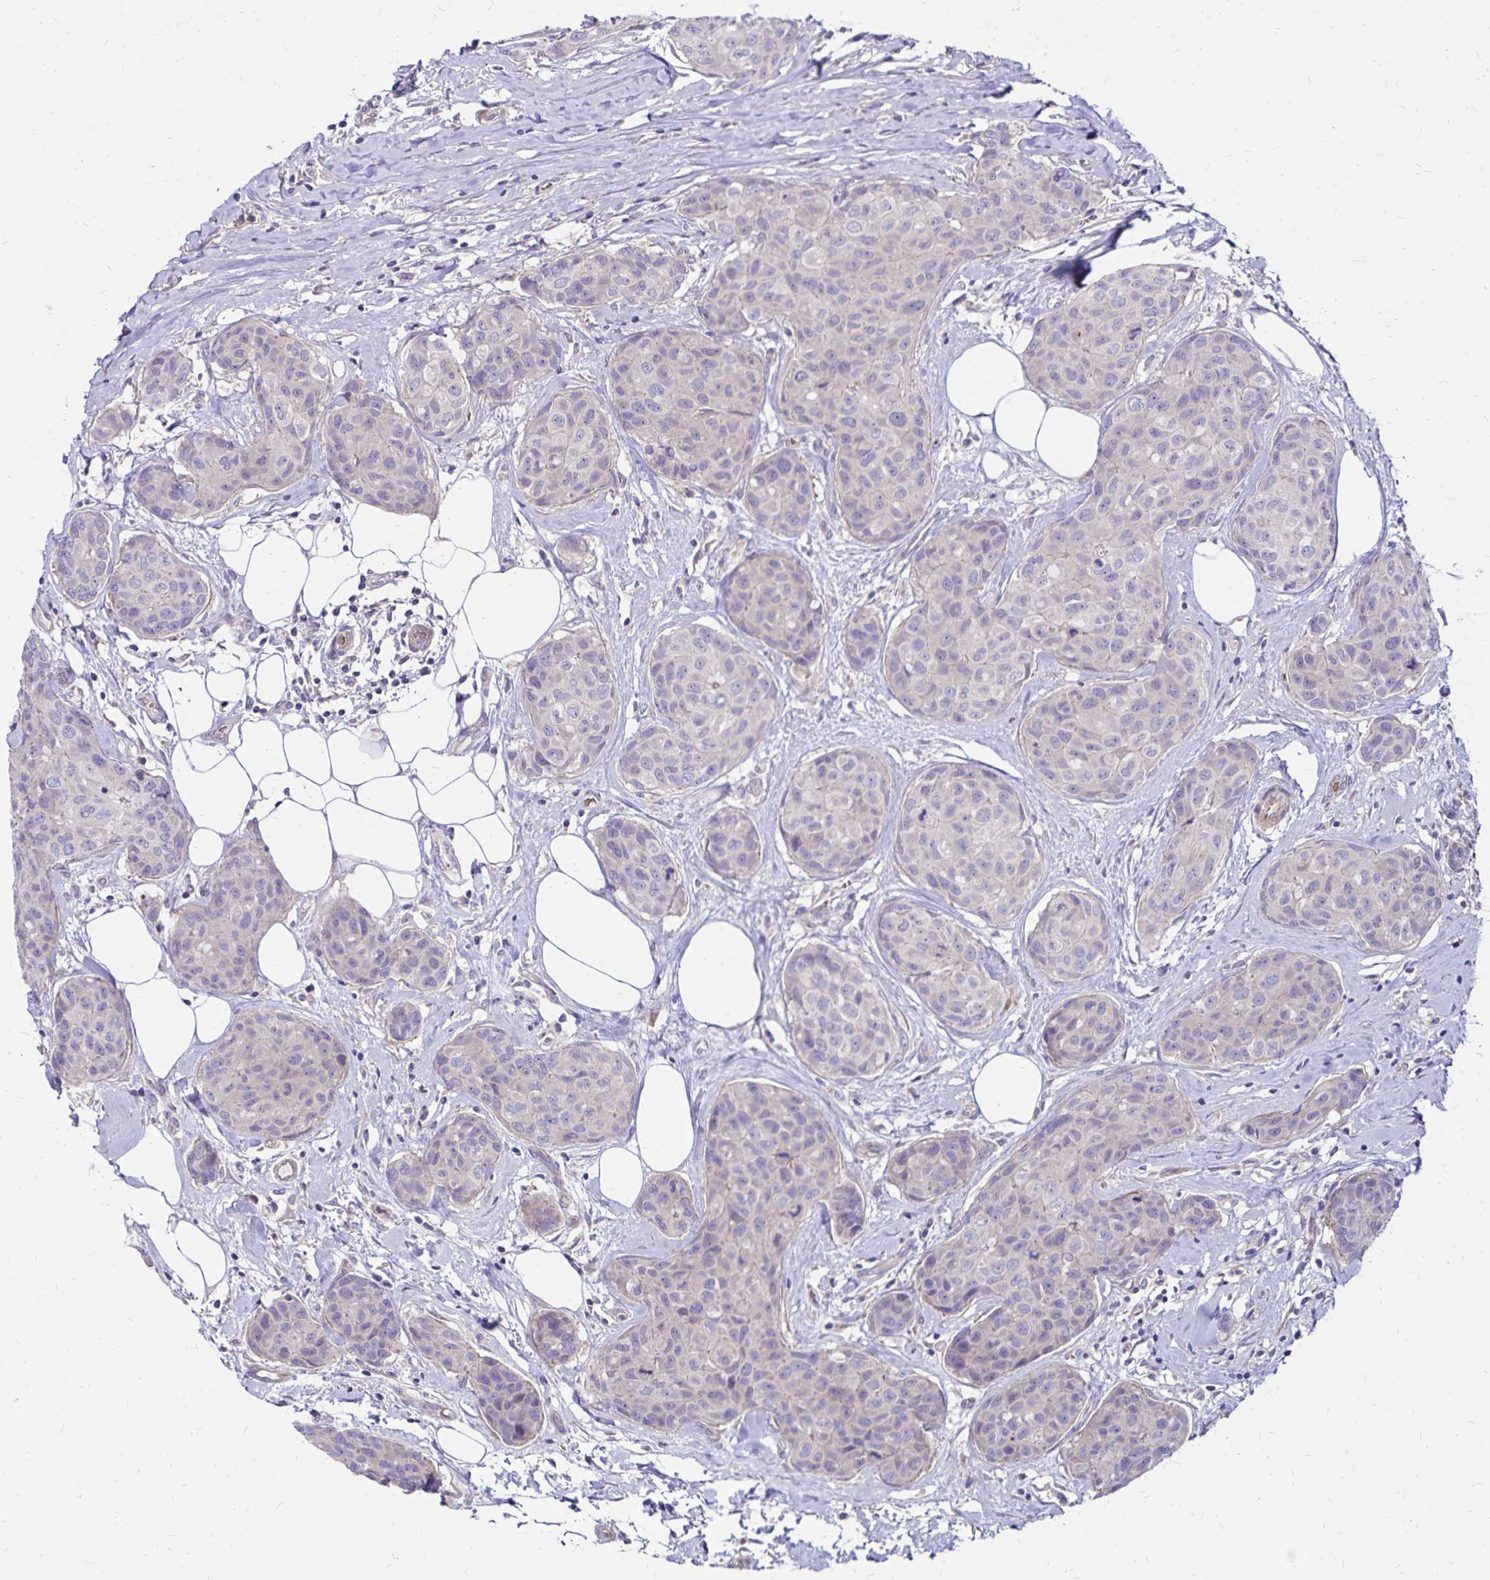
{"staining": {"intensity": "negative", "quantity": "none", "location": "none"}, "tissue": "breast cancer", "cell_type": "Tumor cells", "image_type": "cancer", "snomed": [{"axis": "morphology", "description": "Duct carcinoma"}, {"axis": "topography", "description": "Breast"}], "caption": "Immunohistochemistry (IHC) of human breast infiltrating ductal carcinoma displays no expression in tumor cells.", "gene": "FSD1", "patient": {"sex": "female", "age": 80}}